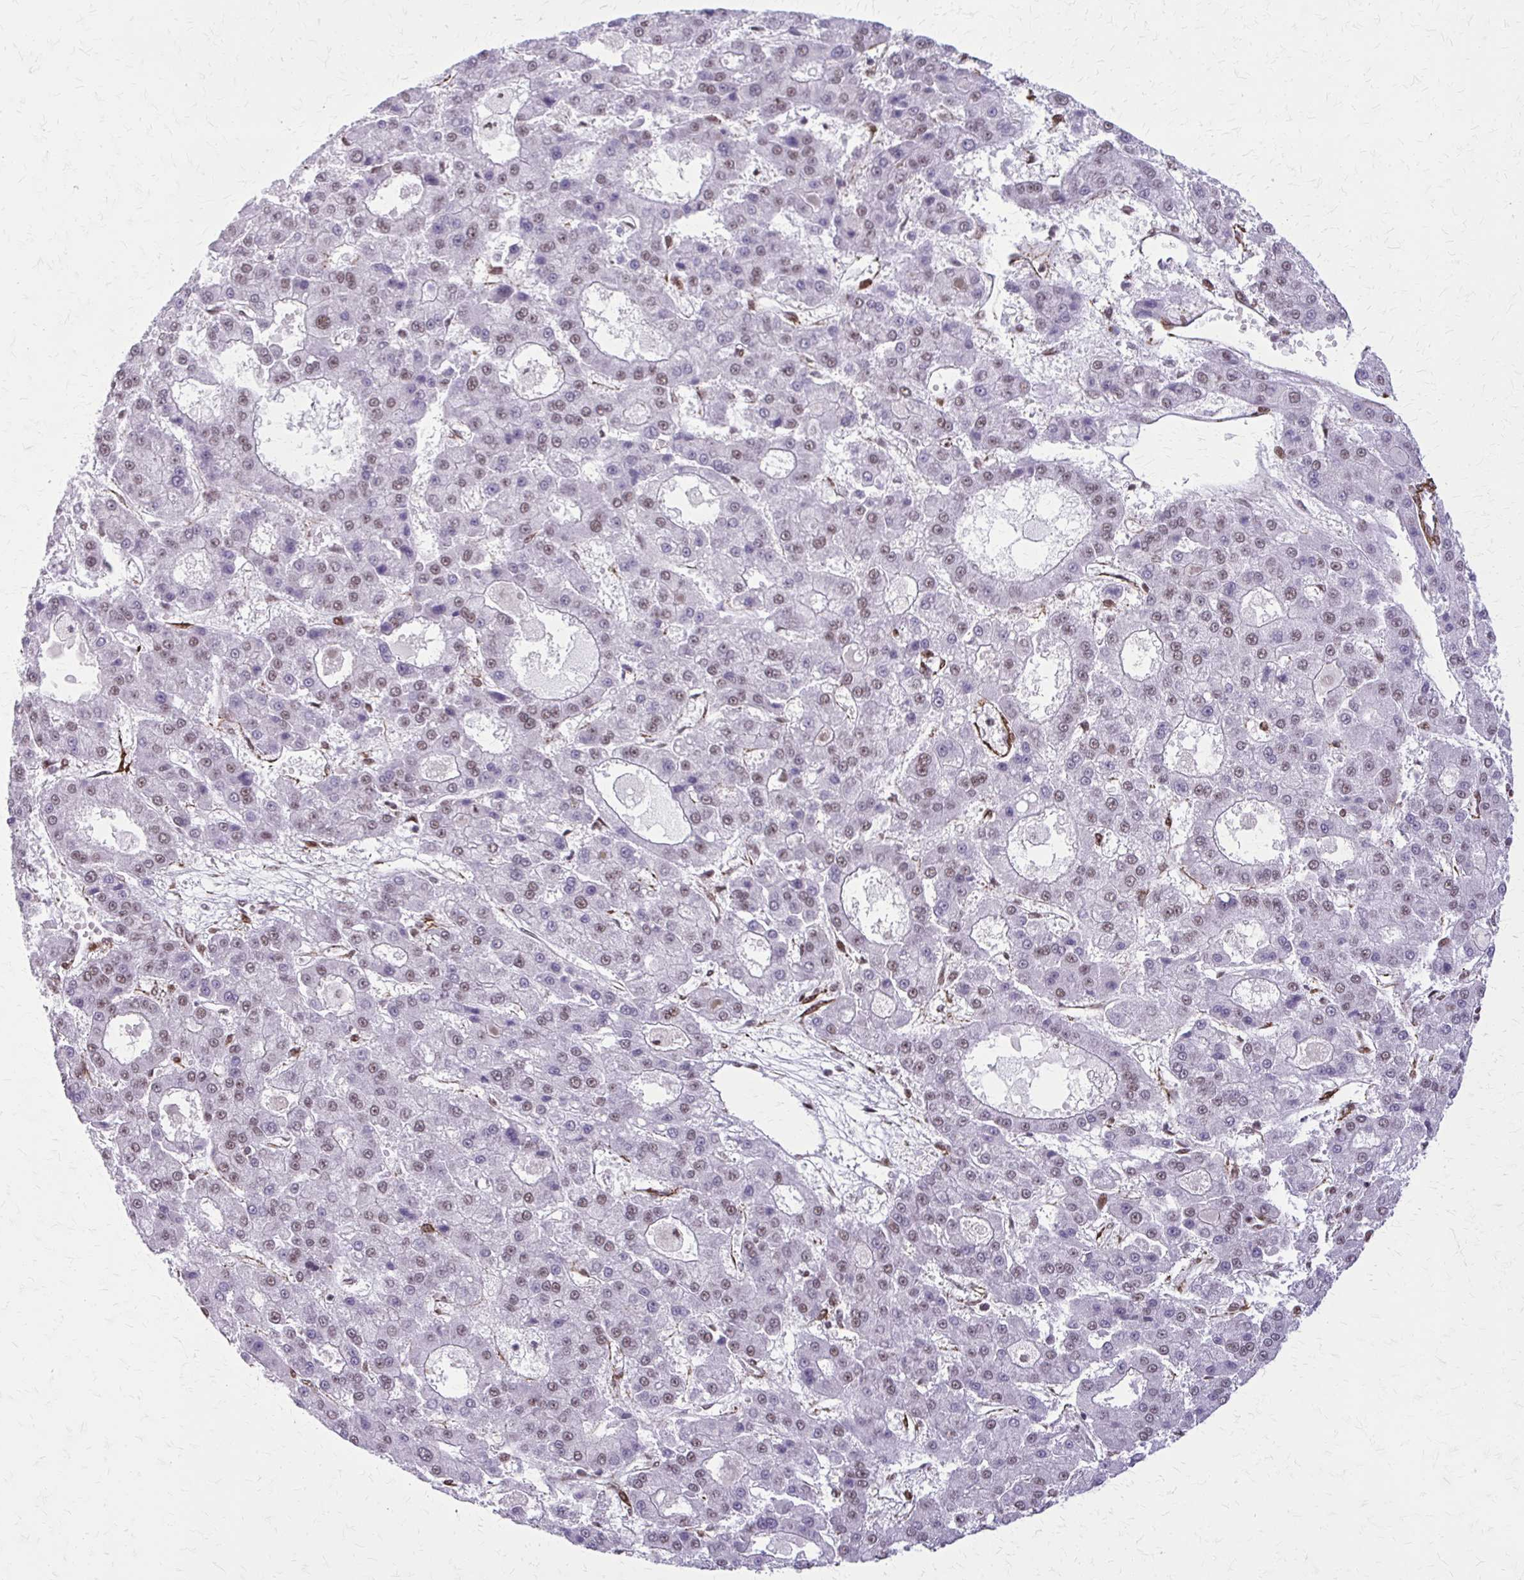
{"staining": {"intensity": "weak", "quantity": "25%-75%", "location": "nuclear"}, "tissue": "liver cancer", "cell_type": "Tumor cells", "image_type": "cancer", "snomed": [{"axis": "morphology", "description": "Carcinoma, Hepatocellular, NOS"}, {"axis": "topography", "description": "Liver"}], "caption": "IHC image of liver cancer stained for a protein (brown), which reveals low levels of weak nuclear staining in approximately 25%-75% of tumor cells.", "gene": "NRBF2", "patient": {"sex": "male", "age": 70}}